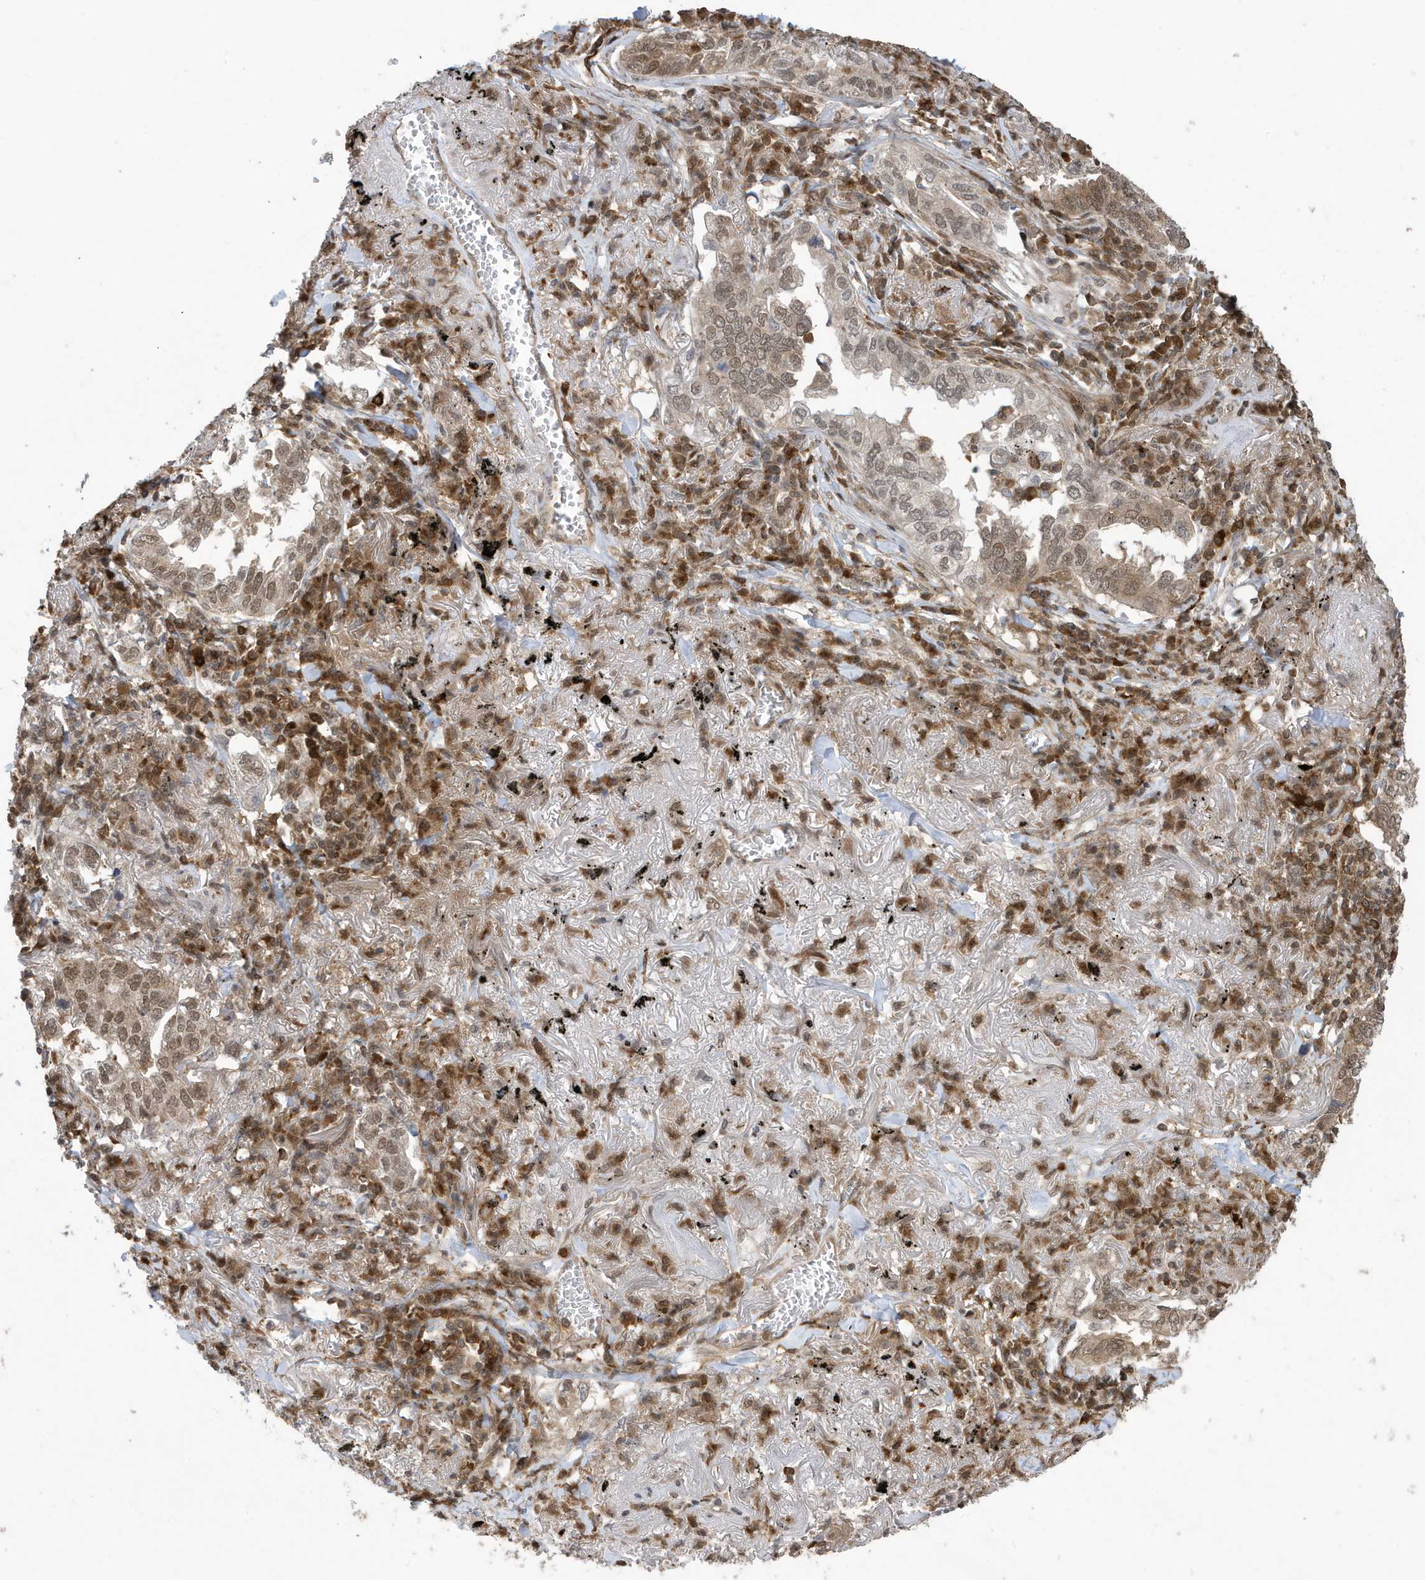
{"staining": {"intensity": "moderate", "quantity": "25%-75%", "location": "nuclear"}, "tissue": "lung cancer", "cell_type": "Tumor cells", "image_type": "cancer", "snomed": [{"axis": "morphology", "description": "Adenocarcinoma, NOS"}, {"axis": "topography", "description": "Lung"}], "caption": "DAB (3,3'-diaminobenzidine) immunohistochemical staining of lung cancer demonstrates moderate nuclear protein staining in about 25%-75% of tumor cells.", "gene": "UBQLN1", "patient": {"sex": "male", "age": 65}}